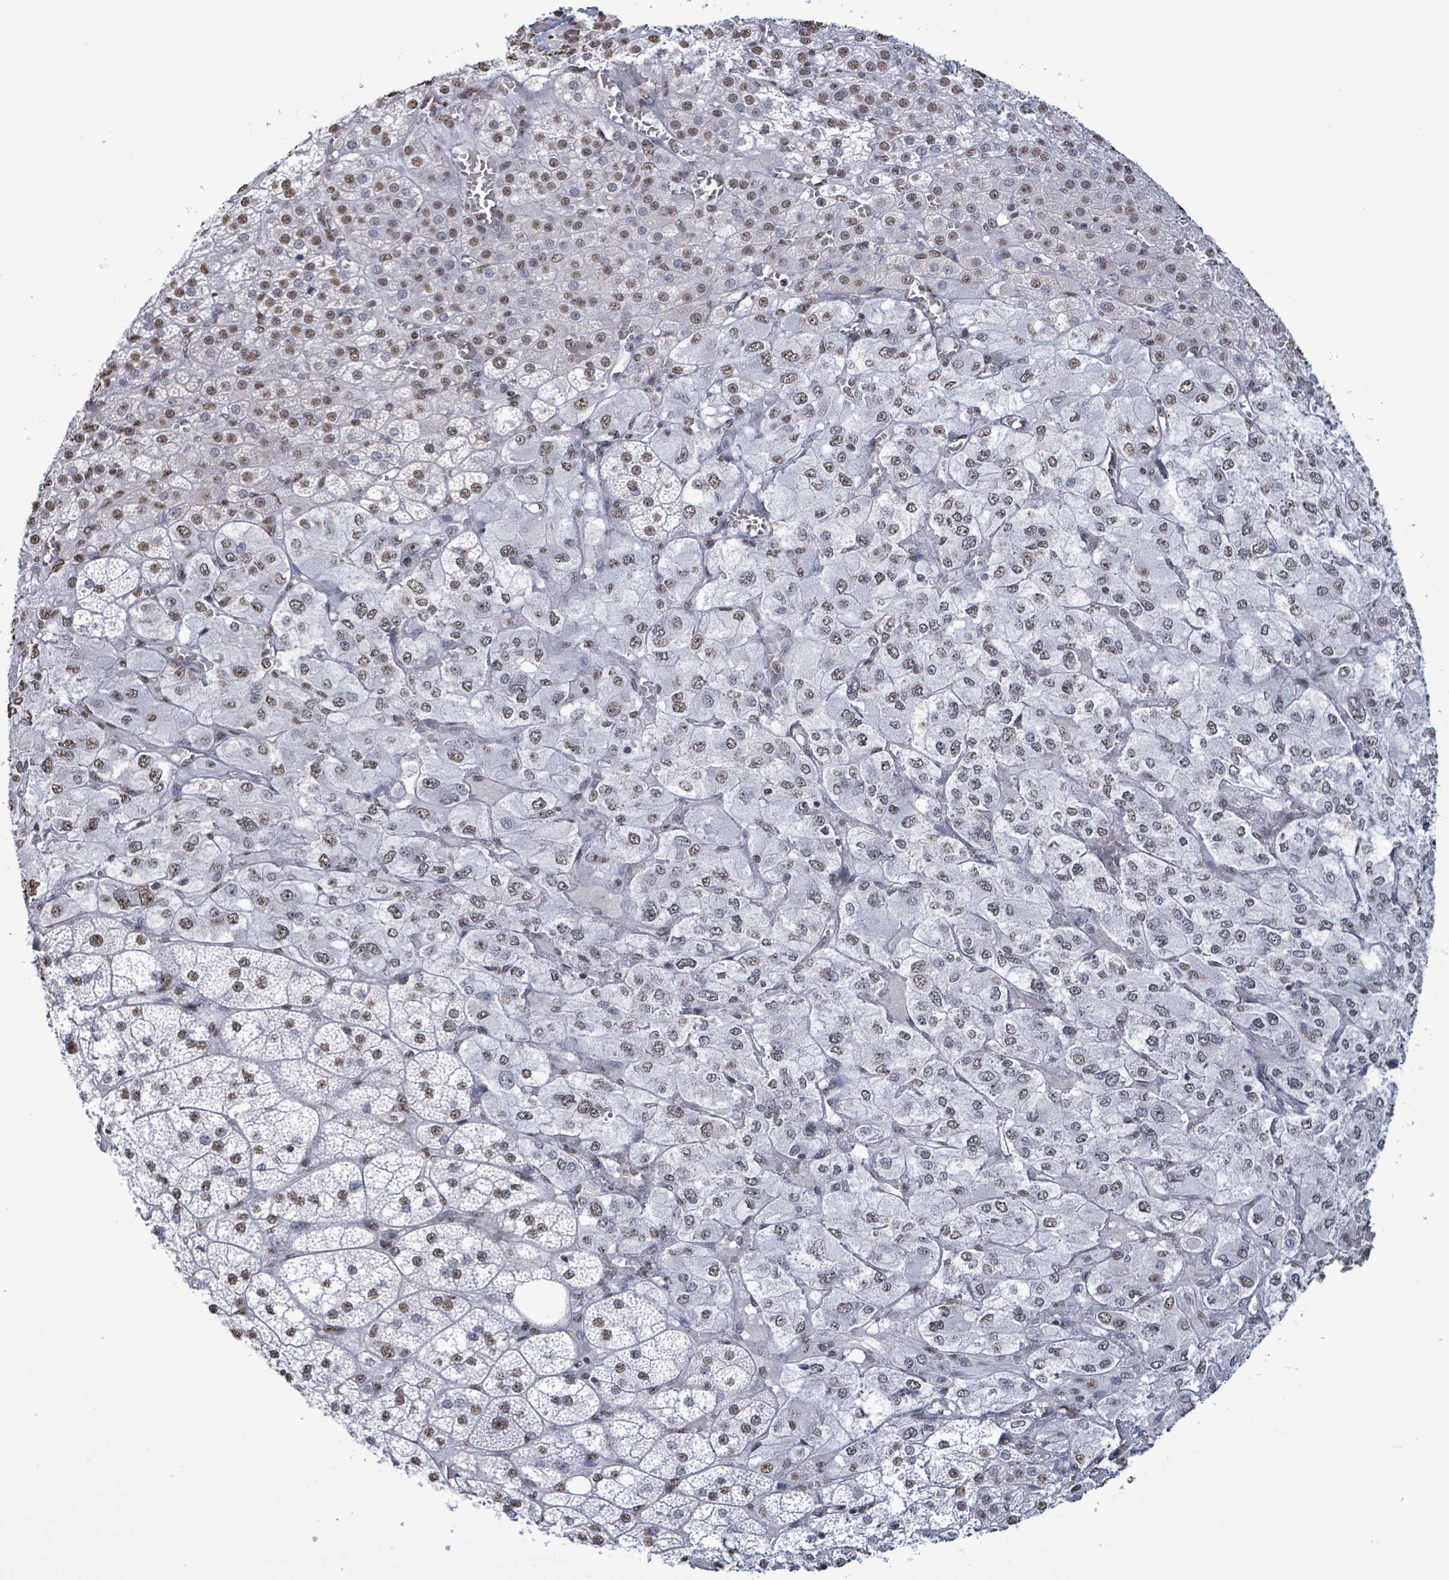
{"staining": {"intensity": "moderate", "quantity": ">75%", "location": "nuclear"}, "tissue": "adrenal gland", "cell_type": "Glandular cells", "image_type": "normal", "snomed": [{"axis": "morphology", "description": "Normal tissue, NOS"}, {"axis": "topography", "description": "Adrenal gland"}], "caption": "IHC of normal human adrenal gland shows medium levels of moderate nuclear staining in about >75% of glandular cells.", "gene": "SAMD14", "patient": {"sex": "female", "age": 60}}